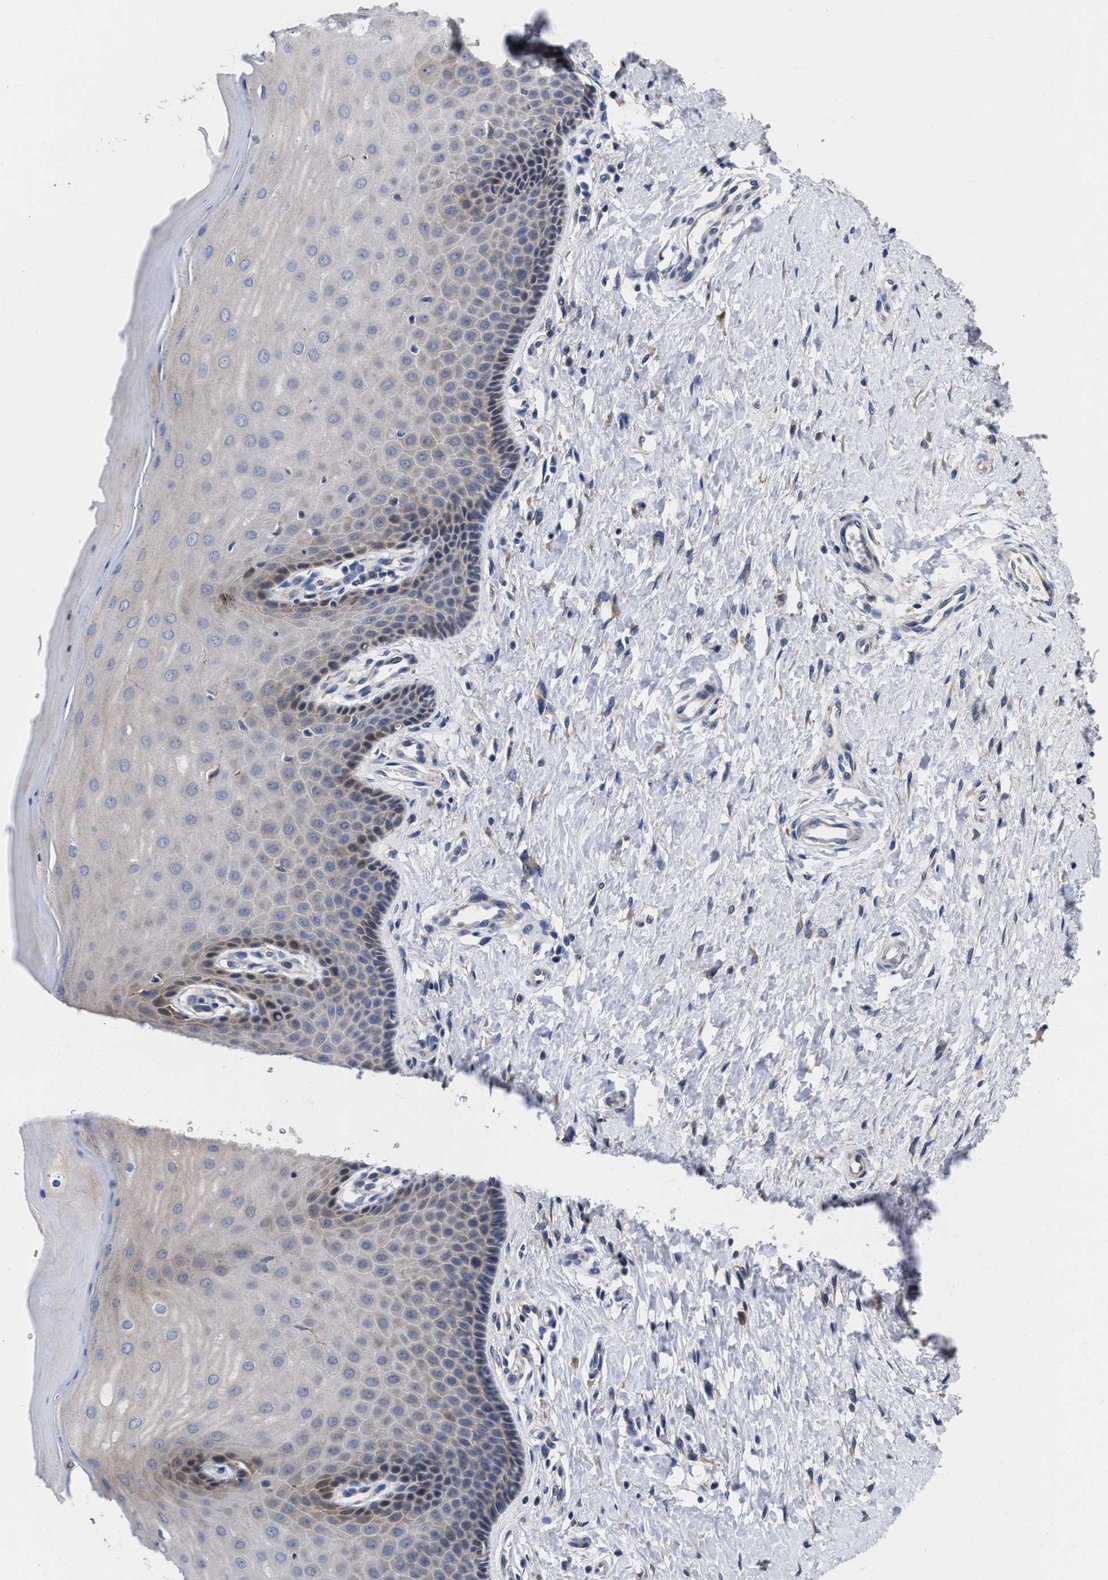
{"staining": {"intensity": "moderate", "quantity": "<25%", "location": "cytoplasmic/membranous"}, "tissue": "cervix", "cell_type": "Glandular cells", "image_type": "normal", "snomed": [{"axis": "morphology", "description": "Normal tissue, NOS"}, {"axis": "topography", "description": "Cervix"}], "caption": "Immunohistochemical staining of unremarkable cervix shows <25% levels of moderate cytoplasmic/membranous protein positivity in approximately <25% of glandular cells. The staining is performed using DAB (3,3'-diaminobenzidine) brown chromogen to label protein expression. The nuclei are counter-stained blue using hematoxylin.", "gene": "TXNDC17", "patient": {"sex": "female", "age": 55}}